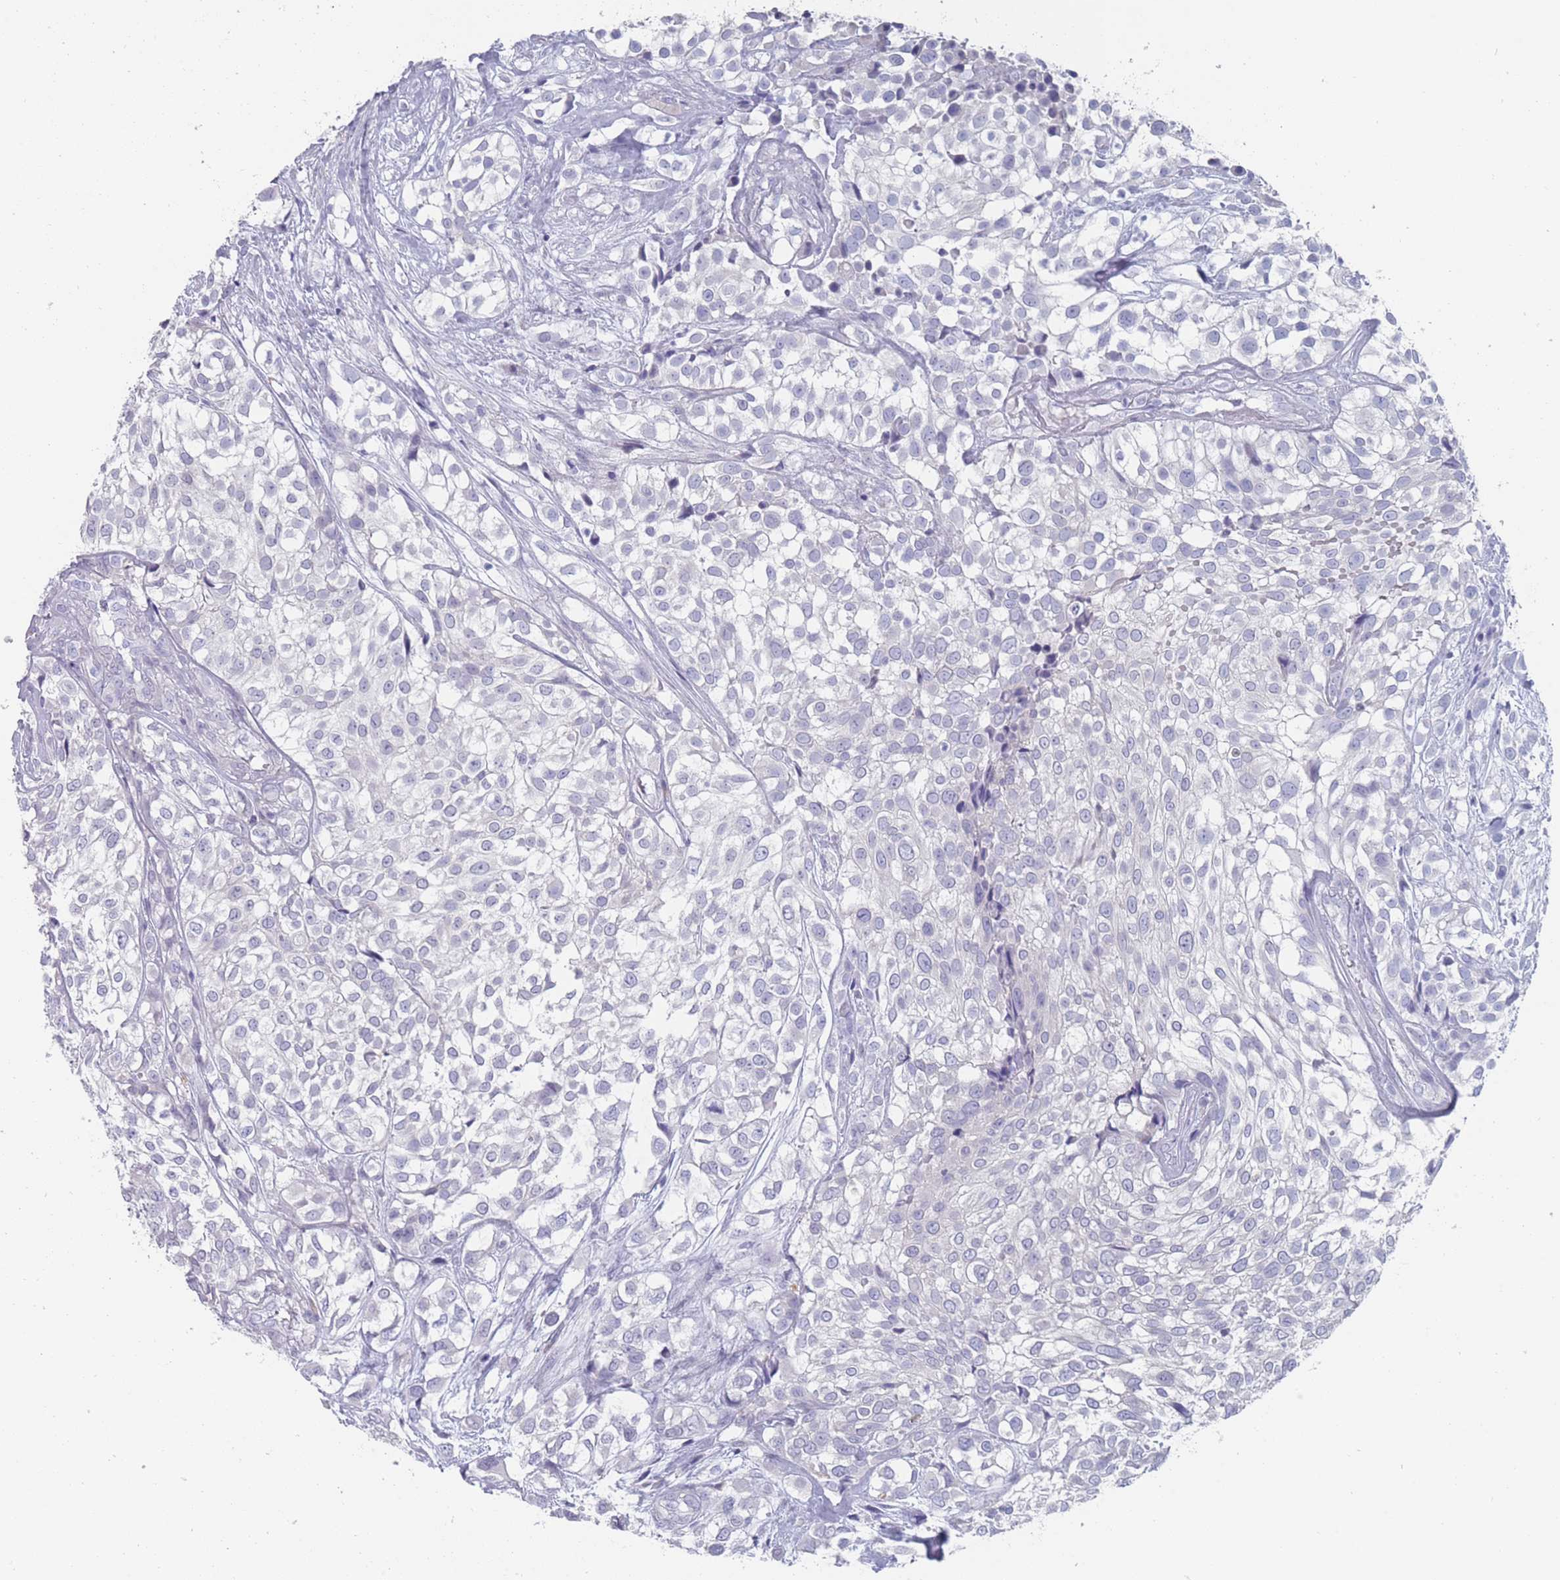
{"staining": {"intensity": "negative", "quantity": "none", "location": "none"}, "tissue": "urothelial cancer", "cell_type": "Tumor cells", "image_type": "cancer", "snomed": [{"axis": "morphology", "description": "Urothelial carcinoma, High grade"}, {"axis": "topography", "description": "Urinary bladder"}], "caption": "Tumor cells show no significant protein expression in high-grade urothelial carcinoma. The staining was performed using DAB to visualize the protein expression in brown, while the nuclei were stained in blue with hematoxylin (Magnification: 20x).", "gene": "CYP51A1", "patient": {"sex": "male", "age": 56}}